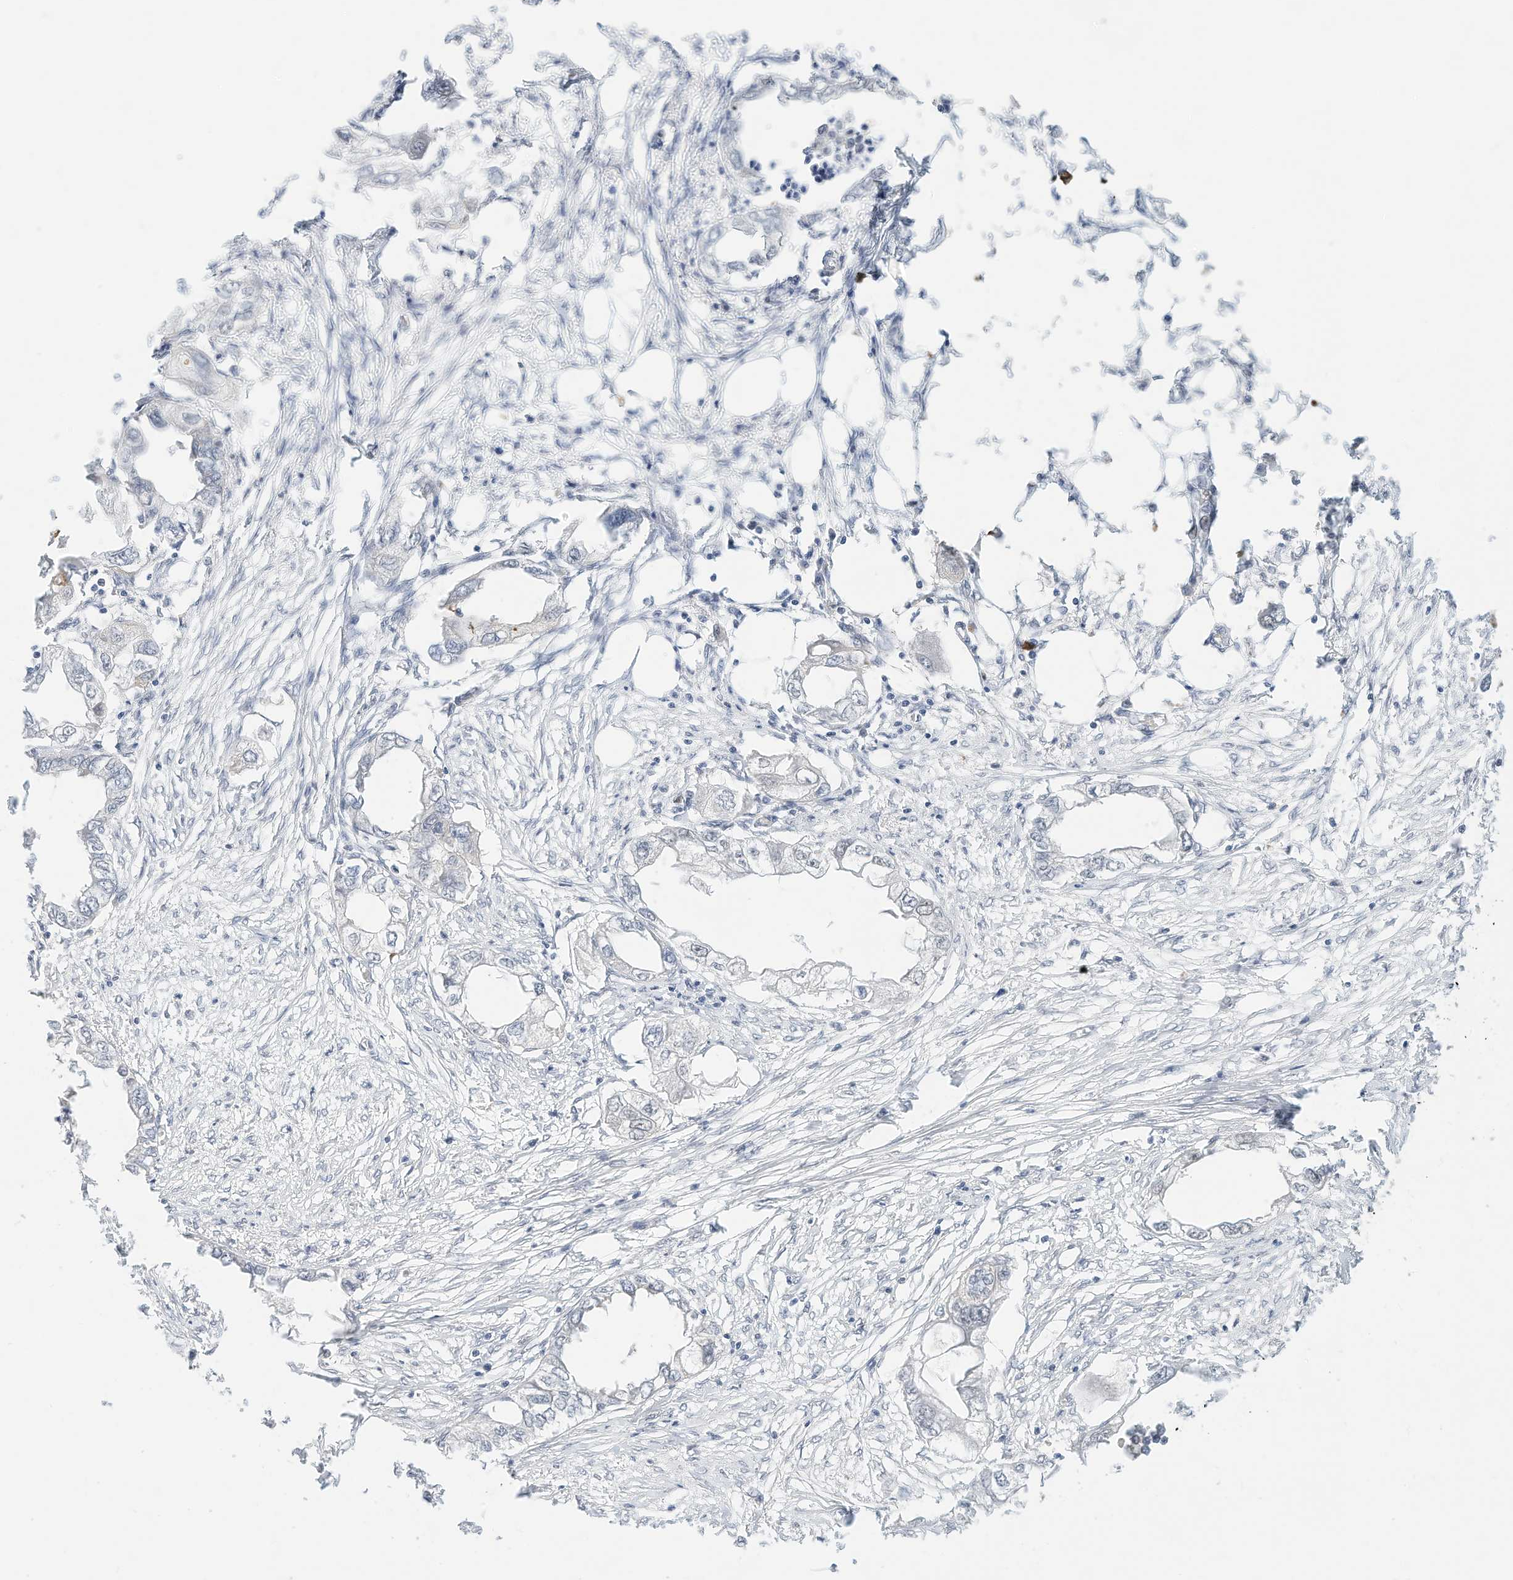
{"staining": {"intensity": "negative", "quantity": "none", "location": "none"}, "tissue": "endometrial cancer", "cell_type": "Tumor cells", "image_type": "cancer", "snomed": [{"axis": "morphology", "description": "Adenocarcinoma, NOS"}, {"axis": "morphology", "description": "Adenocarcinoma, metastatic, NOS"}, {"axis": "topography", "description": "Adipose tissue"}, {"axis": "topography", "description": "Endometrium"}], "caption": "Immunohistochemistry micrograph of neoplastic tissue: human endometrial cancer (metastatic adenocarcinoma) stained with DAB (3,3'-diaminobenzidine) shows no significant protein positivity in tumor cells.", "gene": "OGT", "patient": {"sex": "female", "age": 67}}